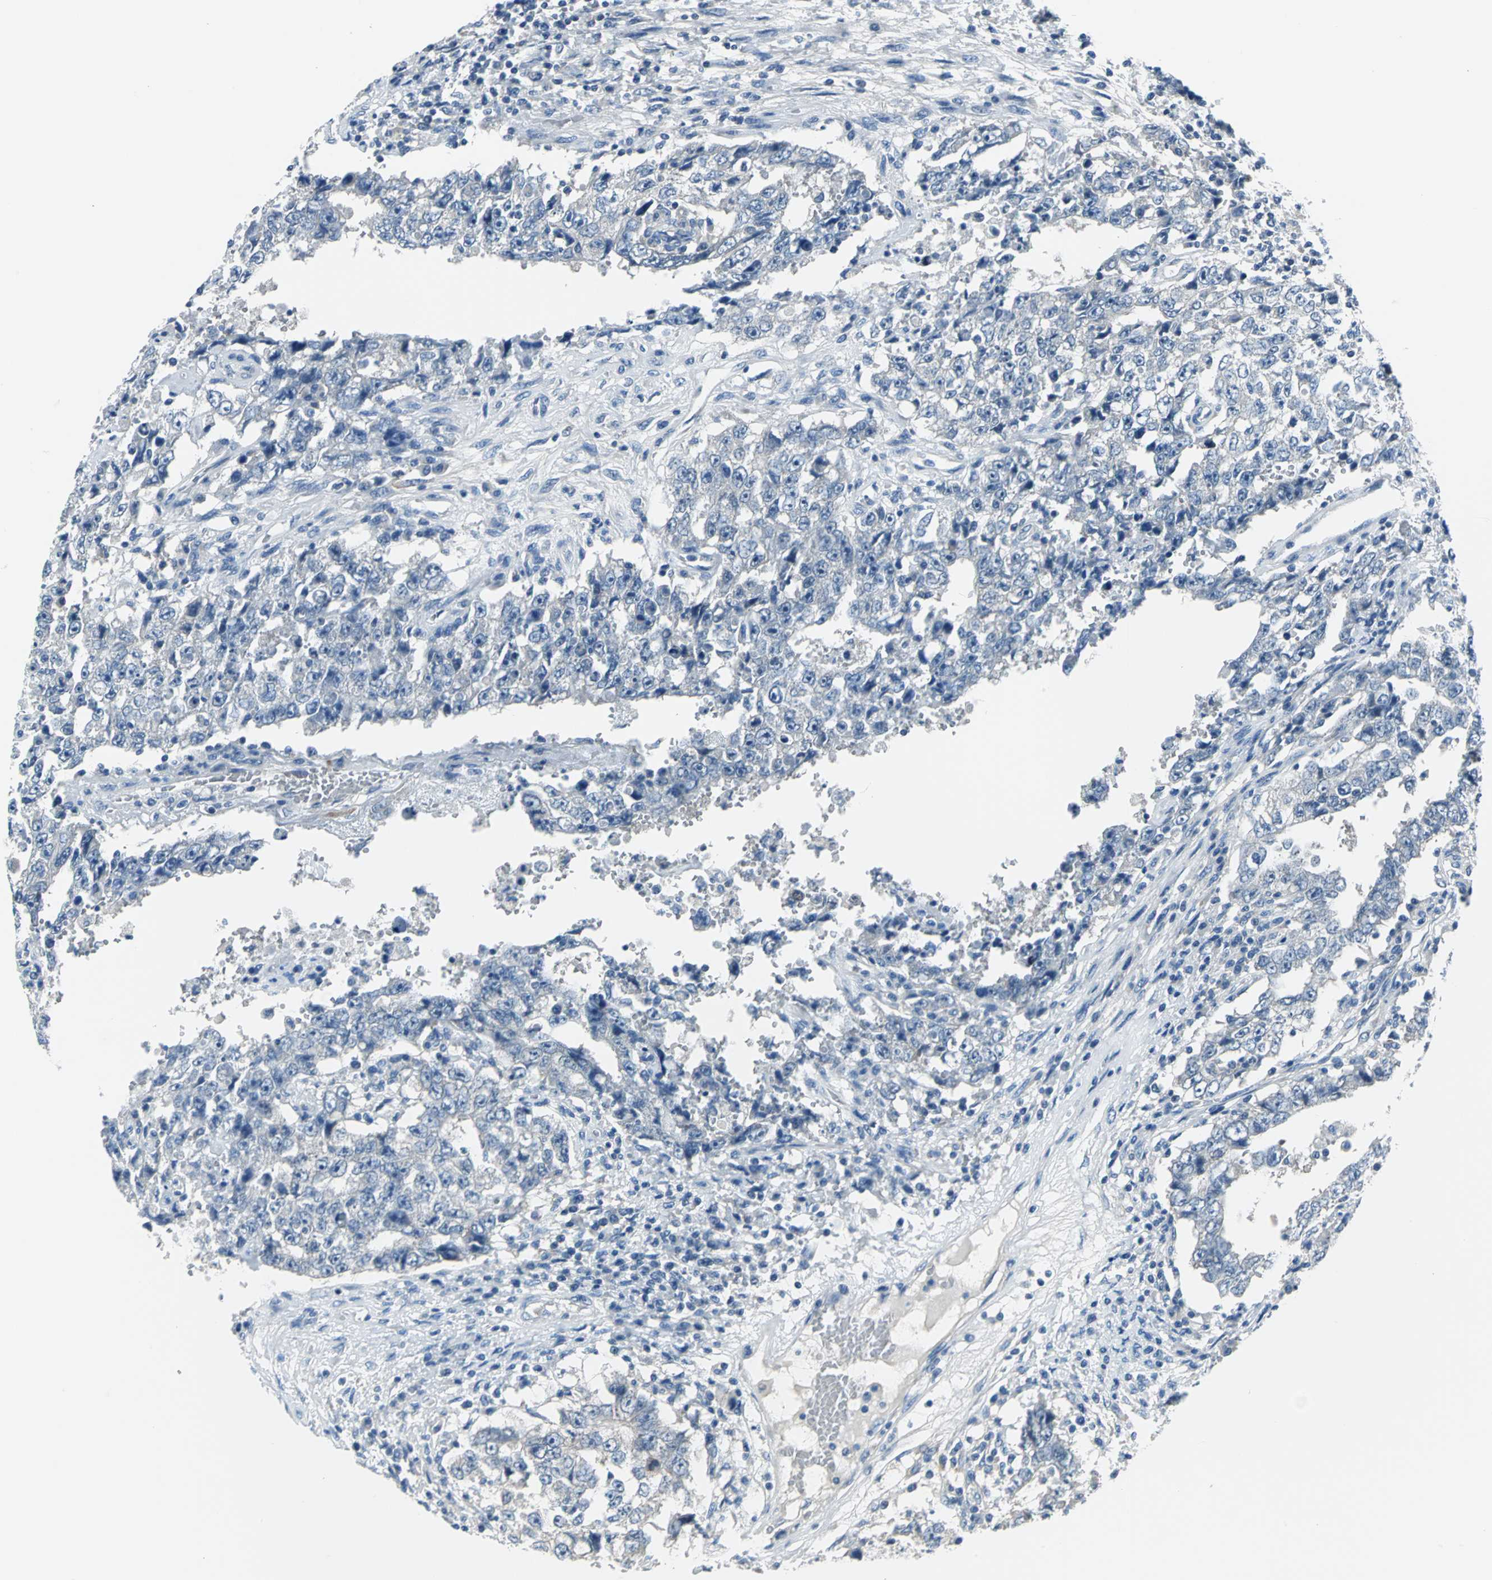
{"staining": {"intensity": "negative", "quantity": "none", "location": "none"}, "tissue": "testis cancer", "cell_type": "Tumor cells", "image_type": "cancer", "snomed": [{"axis": "morphology", "description": "Carcinoma, Embryonal, NOS"}, {"axis": "topography", "description": "Testis"}], "caption": "Immunohistochemical staining of human testis cancer demonstrates no significant staining in tumor cells. Brightfield microscopy of immunohistochemistry stained with DAB (brown) and hematoxylin (blue), captured at high magnification.", "gene": "ZNF415", "patient": {"sex": "male", "age": 26}}